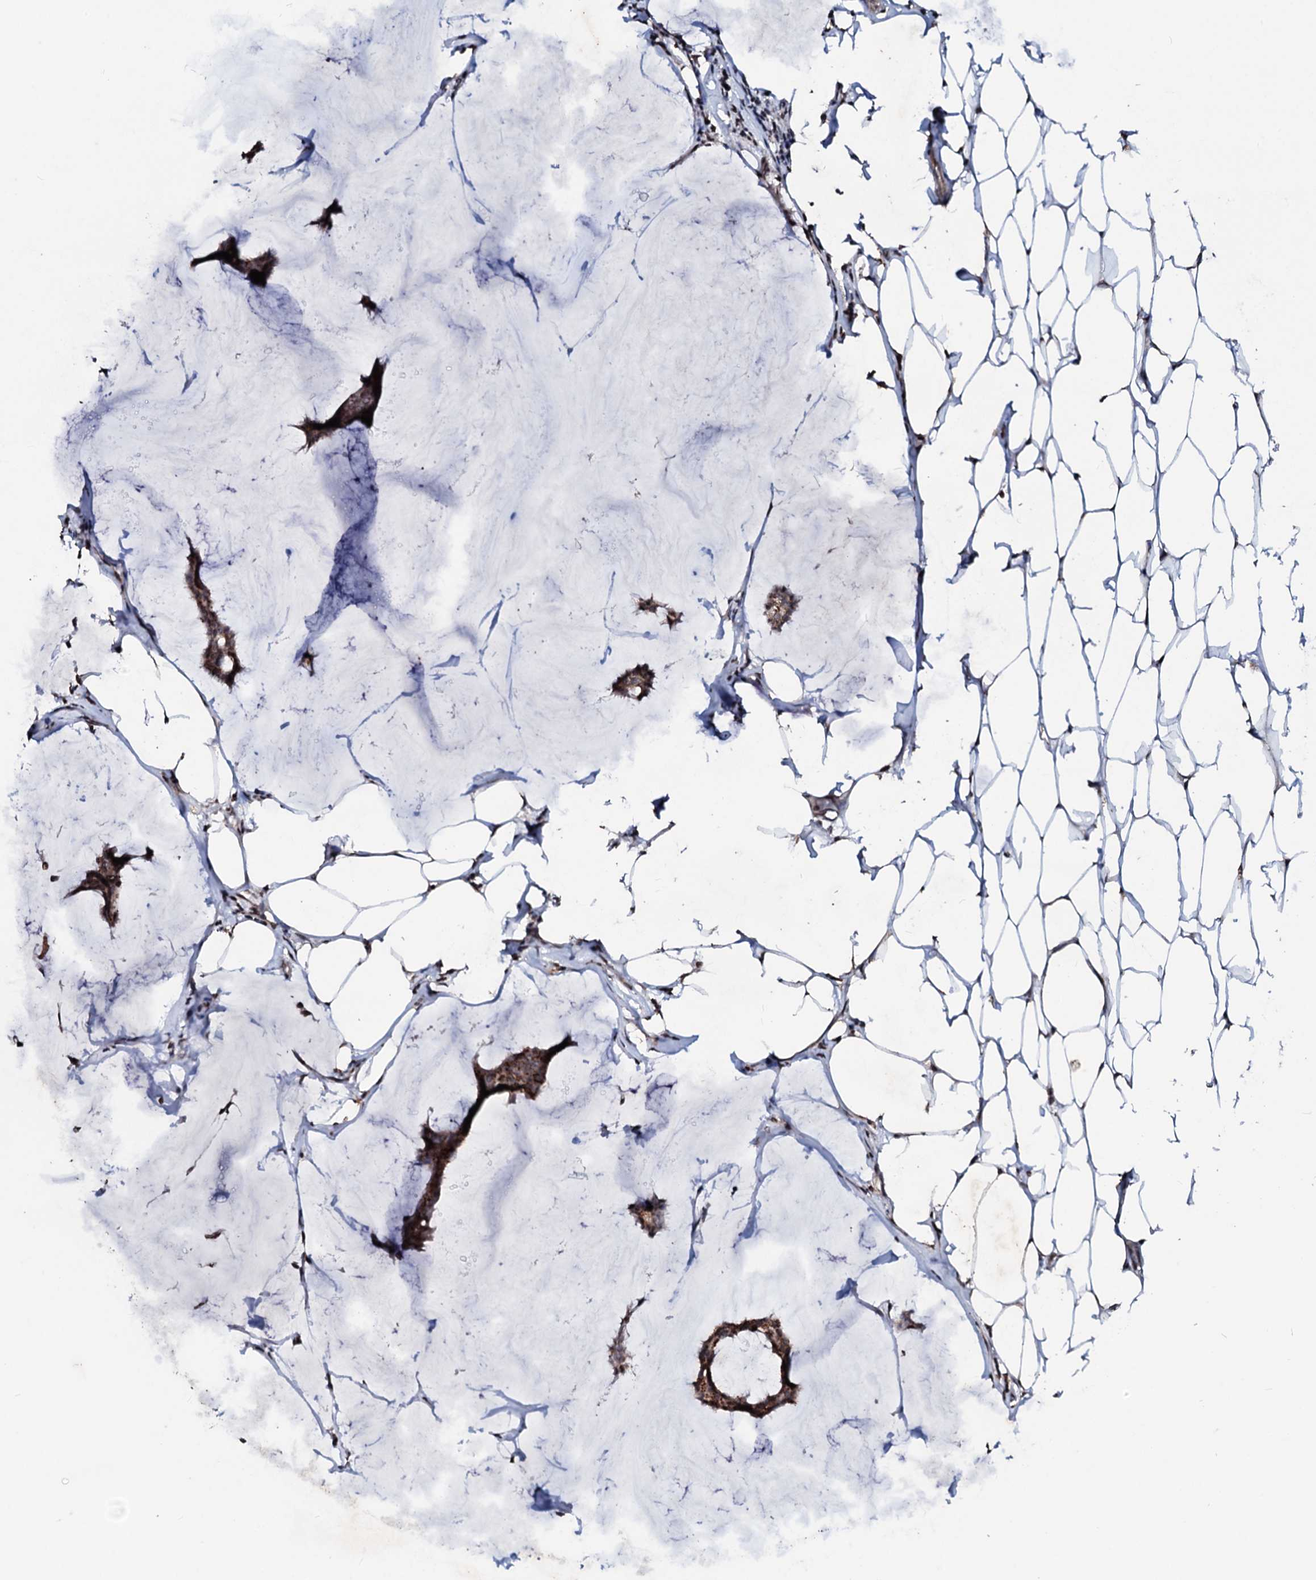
{"staining": {"intensity": "moderate", "quantity": ">75%", "location": "cytoplasmic/membranous"}, "tissue": "breast cancer", "cell_type": "Tumor cells", "image_type": "cancer", "snomed": [{"axis": "morphology", "description": "Duct carcinoma"}, {"axis": "topography", "description": "Breast"}], "caption": "Brown immunohistochemical staining in breast cancer reveals moderate cytoplasmic/membranous staining in approximately >75% of tumor cells.", "gene": "LSM11", "patient": {"sex": "female", "age": 93}}